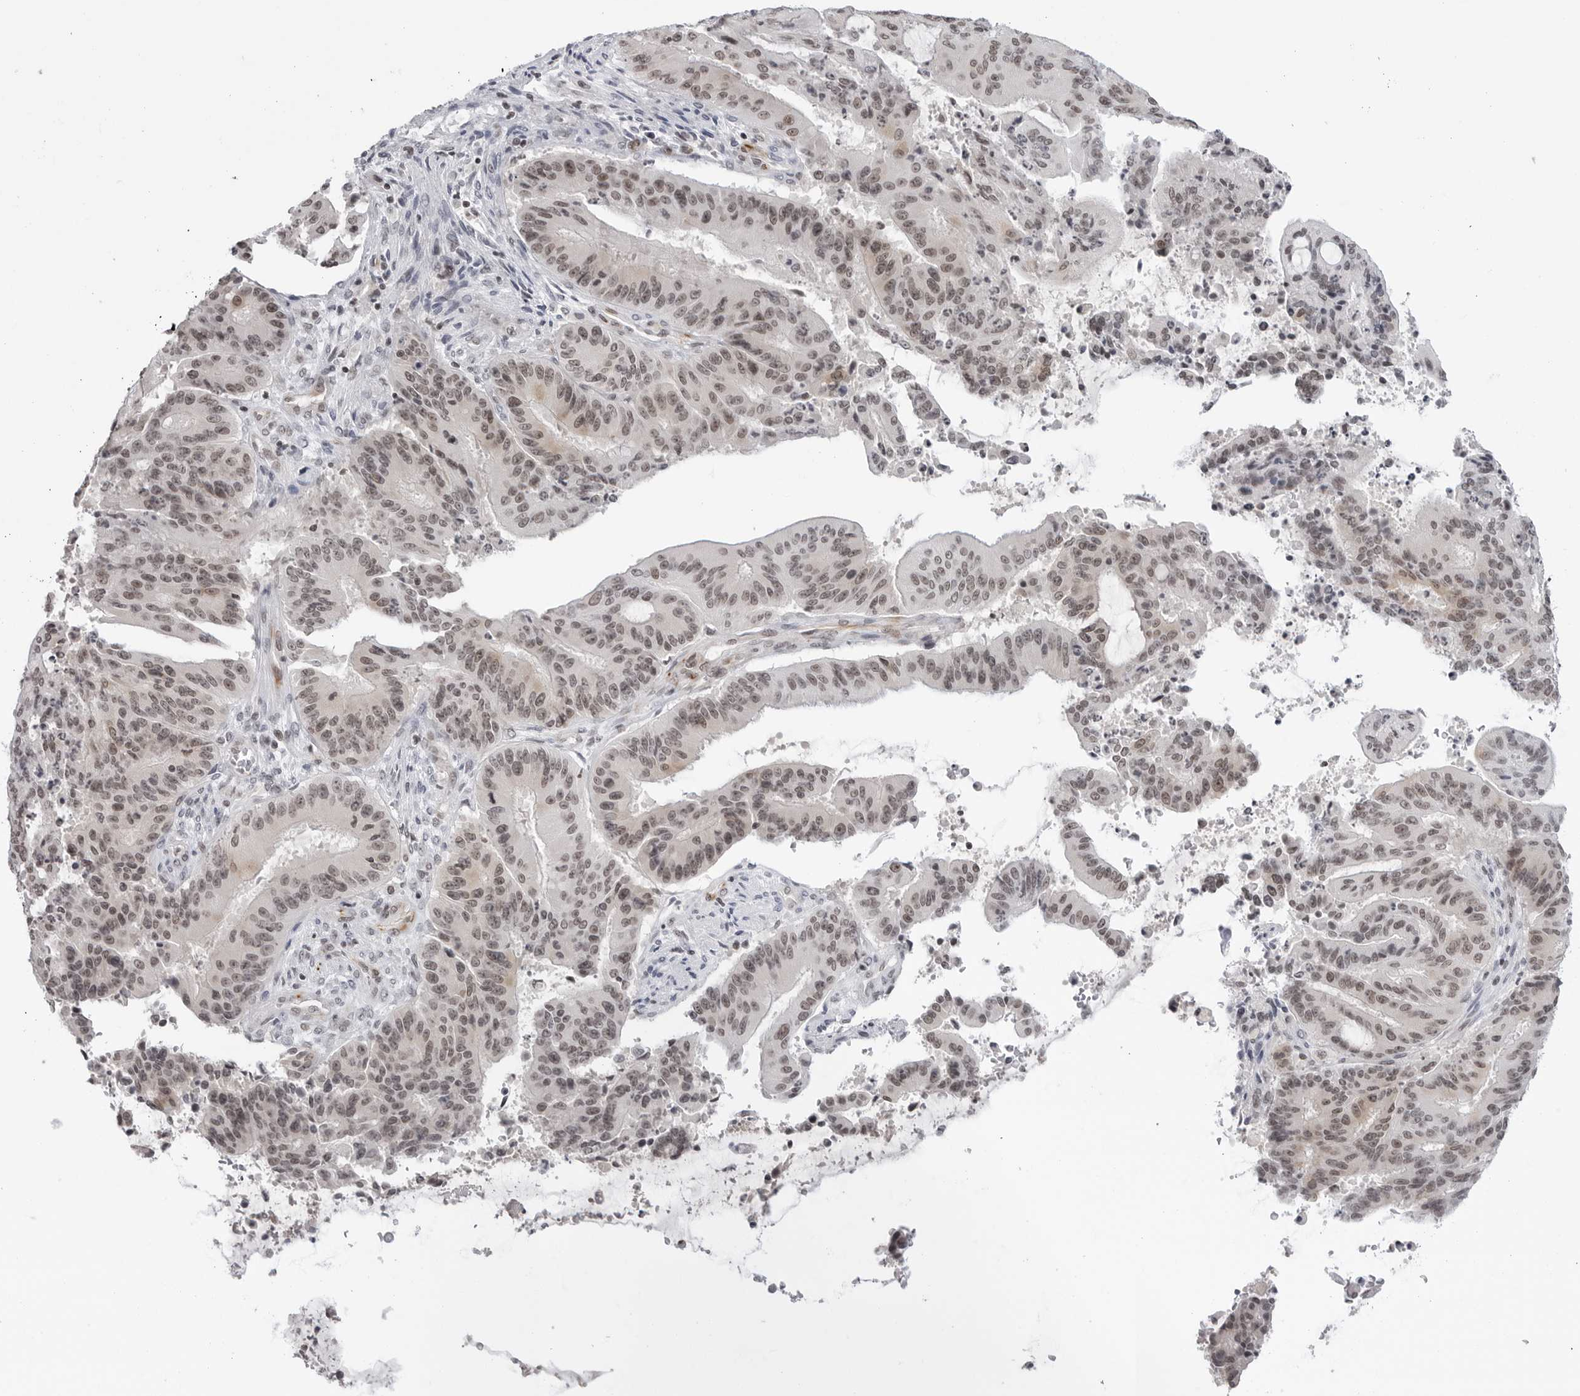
{"staining": {"intensity": "weak", "quantity": ">75%", "location": "nuclear"}, "tissue": "liver cancer", "cell_type": "Tumor cells", "image_type": "cancer", "snomed": [{"axis": "morphology", "description": "Normal tissue, NOS"}, {"axis": "morphology", "description": "Cholangiocarcinoma"}, {"axis": "topography", "description": "Liver"}, {"axis": "topography", "description": "Peripheral nerve tissue"}], "caption": "A high-resolution micrograph shows IHC staining of liver cancer, which reveals weak nuclear positivity in about >75% of tumor cells.", "gene": "TRIM66", "patient": {"sex": "female", "age": 73}}